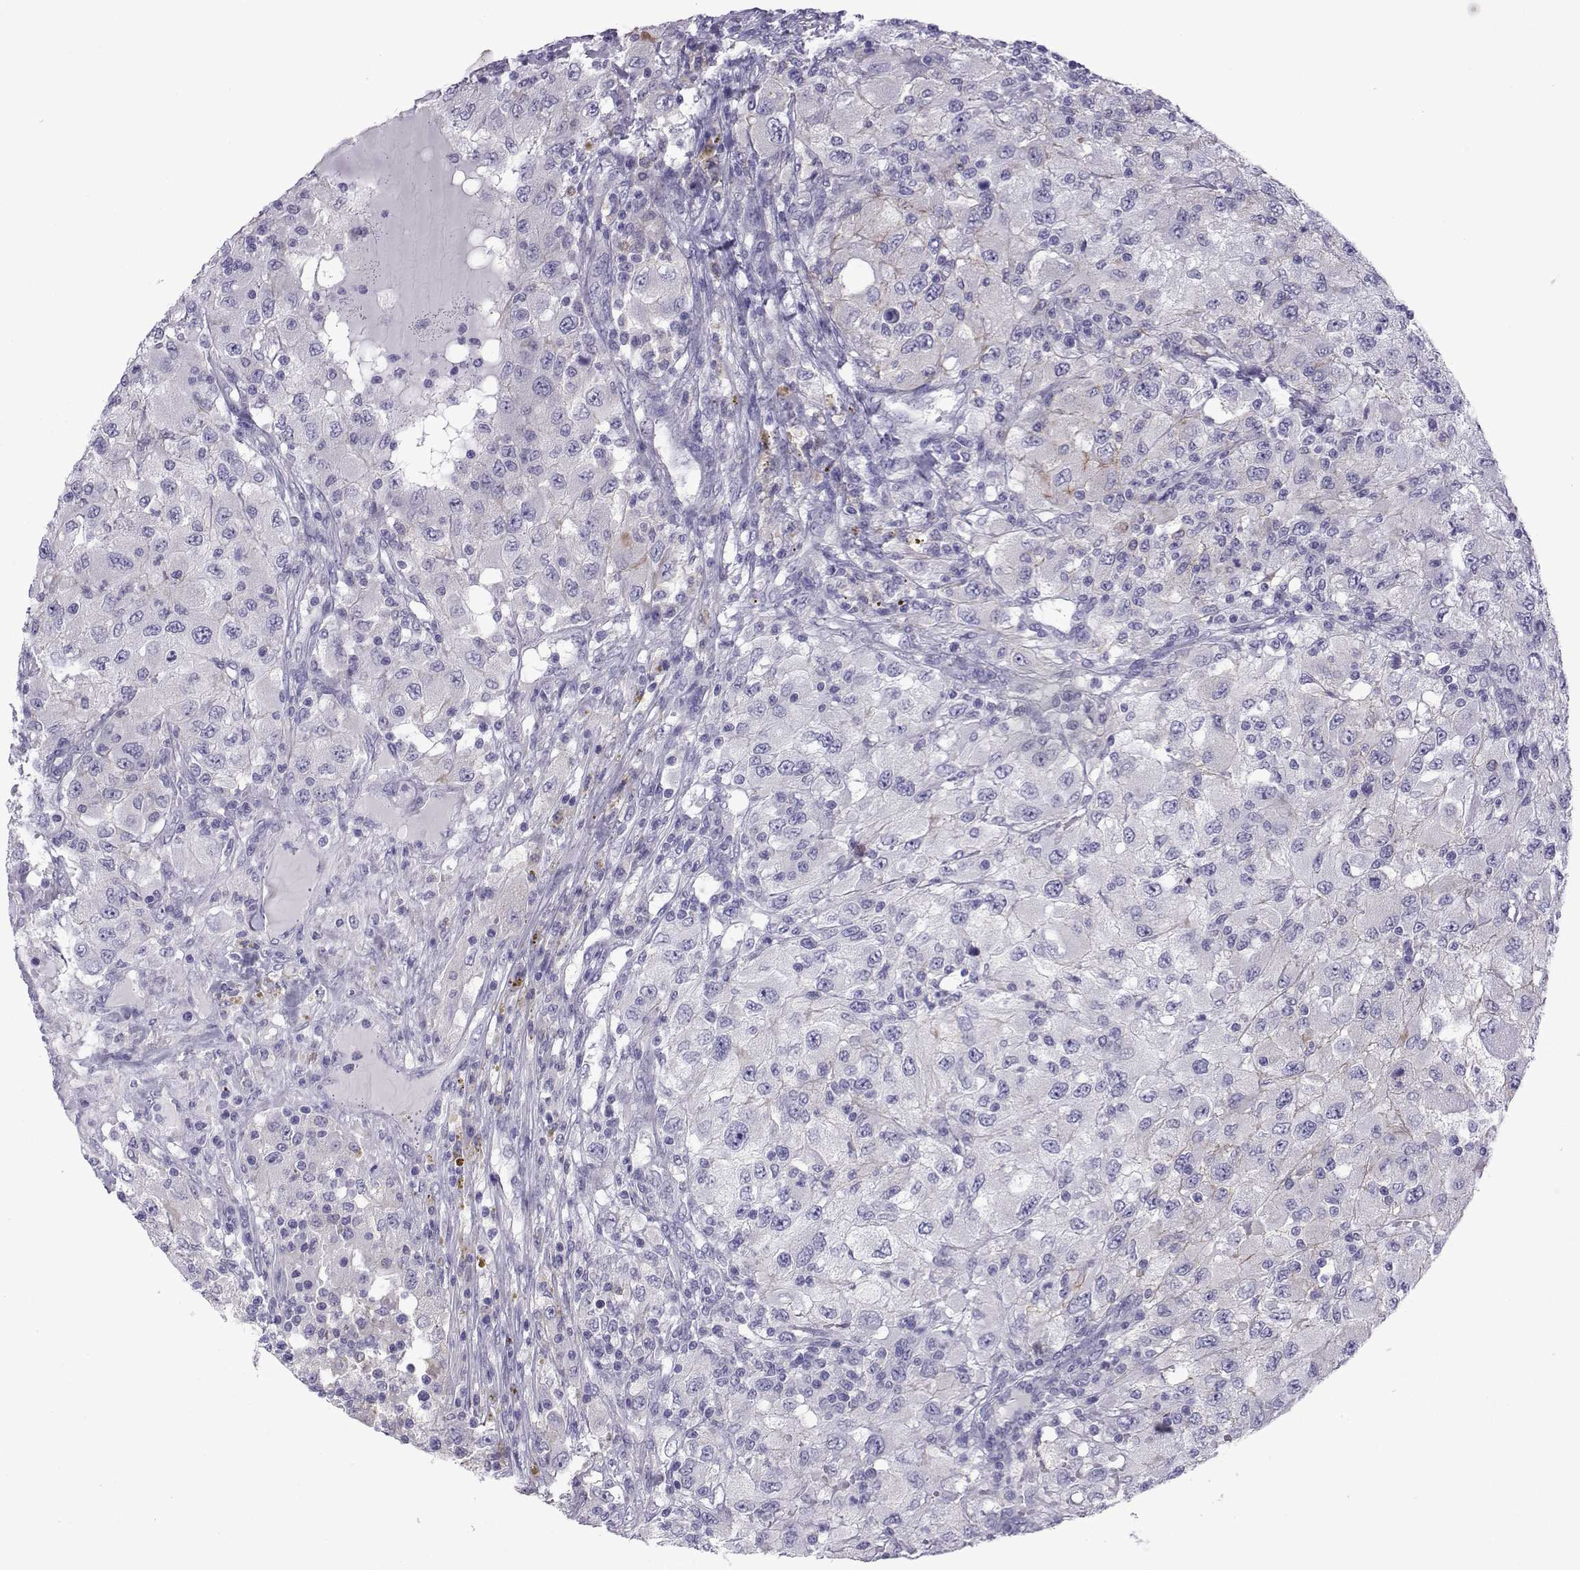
{"staining": {"intensity": "negative", "quantity": "none", "location": "none"}, "tissue": "renal cancer", "cell_type": "Tumor cells", "image_type": "cancer", "snomed": [{"axis": "morphology", "description": "Adenocarcinoma, NOS"}, {"axis": "topography", "description": "Kidney"}], "caption": "This photomicrograph is of renal adenocarcinoma stained with IHC to label a protein in brown with the nuclei are counter-stained blue. There is no positivity in tumor cells.", "gene": "COL22A1", "patient": {"sex": "female", "age": 67}}